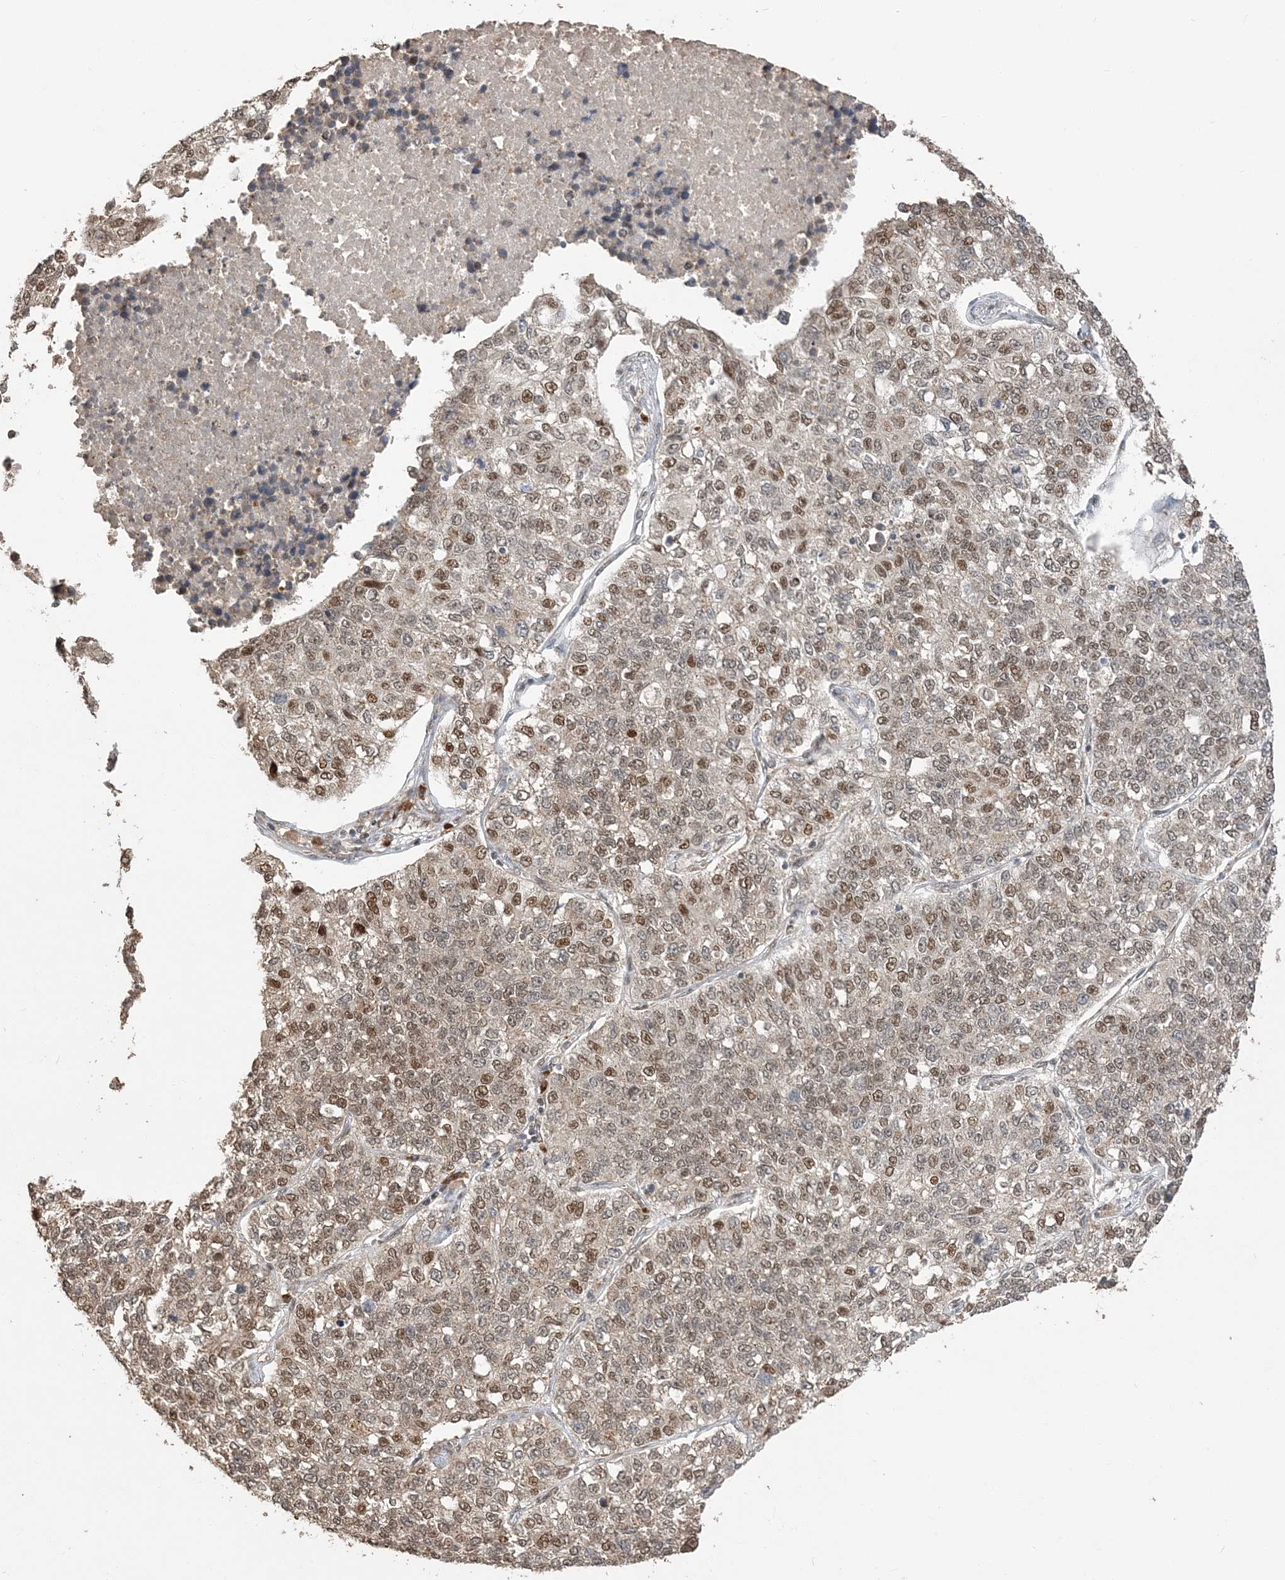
{"staining": {"intensity": "moderate", "quantity": "25%-75%", "location": "nuclear"}, "tissue": "lung cancer", "cell_type": "Tumor cells", "image_type": "cancer", "snomed": [{"axis": "morphology", "description": "Adenocarcinoma, NOS"}, {"axis": "topography", "description": "Lung"}], "caption": "The immunohistochemical stain labels moderate nuclear positivity in tumor cells of lung adenocarcinoma tissue.", "gene": "RER1", "patient": {"sex": "male", "age": 49}}